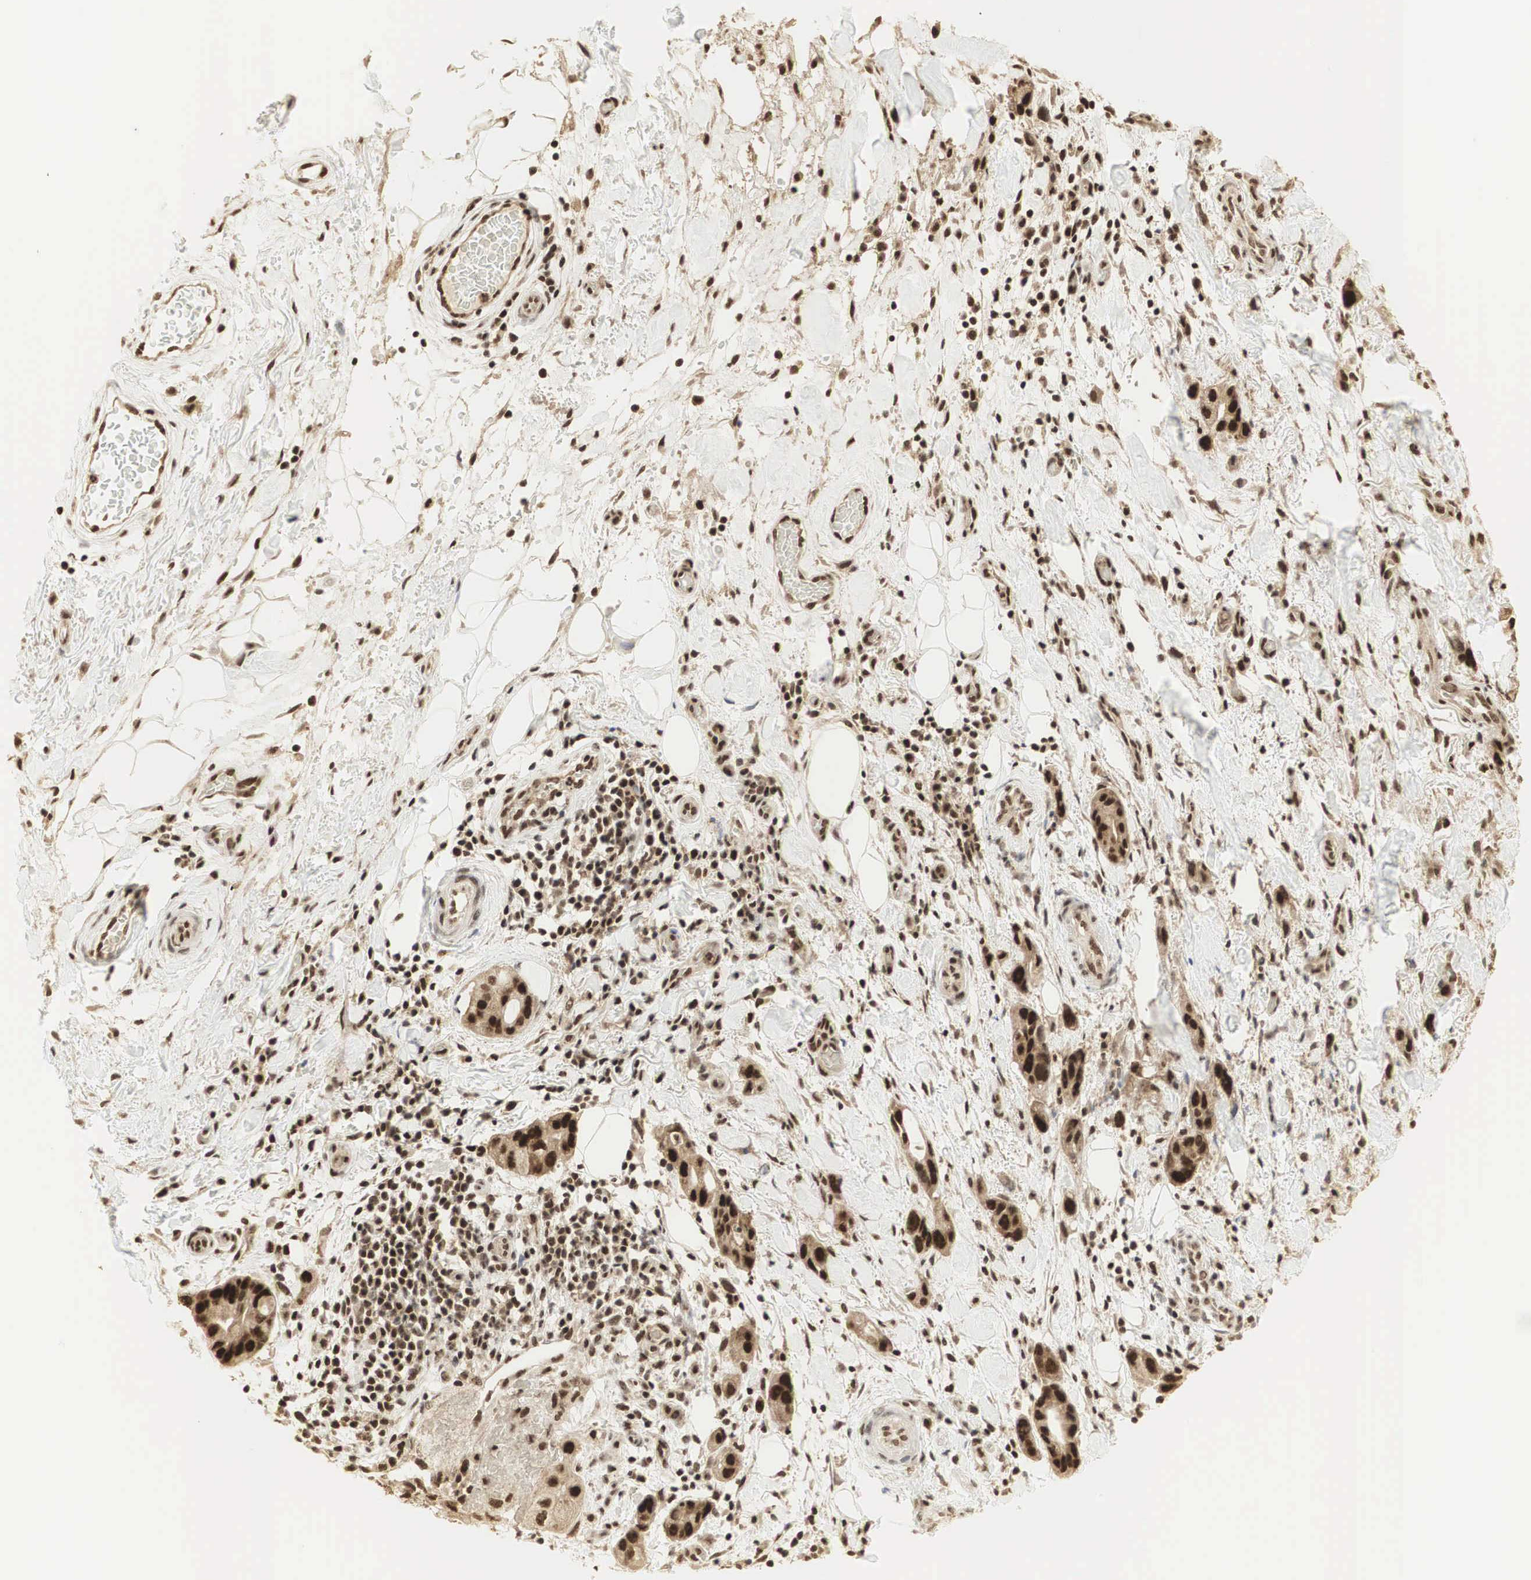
{"staining": {"intensity": "strong", "quantity": ">75%", "location": "cytoplasmic/membranous,nuclear"}, "tissue": "stomach cancer", "cell_type": "Tumor cells", "image_type": "cancer", "snomed": [{"axis": "morphology", "description": "Adenocarcinoma, NOS"}, {"axis": "topography", "description": "Stomach, upper"}], "caption": "Brown immunohistochemical staining in human stomach cancer (adenocarcinoma) demonstrates strong cytoplasmic/membranous and nuclear expression in about >75% of tumor cells.", "gene": "RNF113A", "patient": {"sex": "male", "age": 47}}